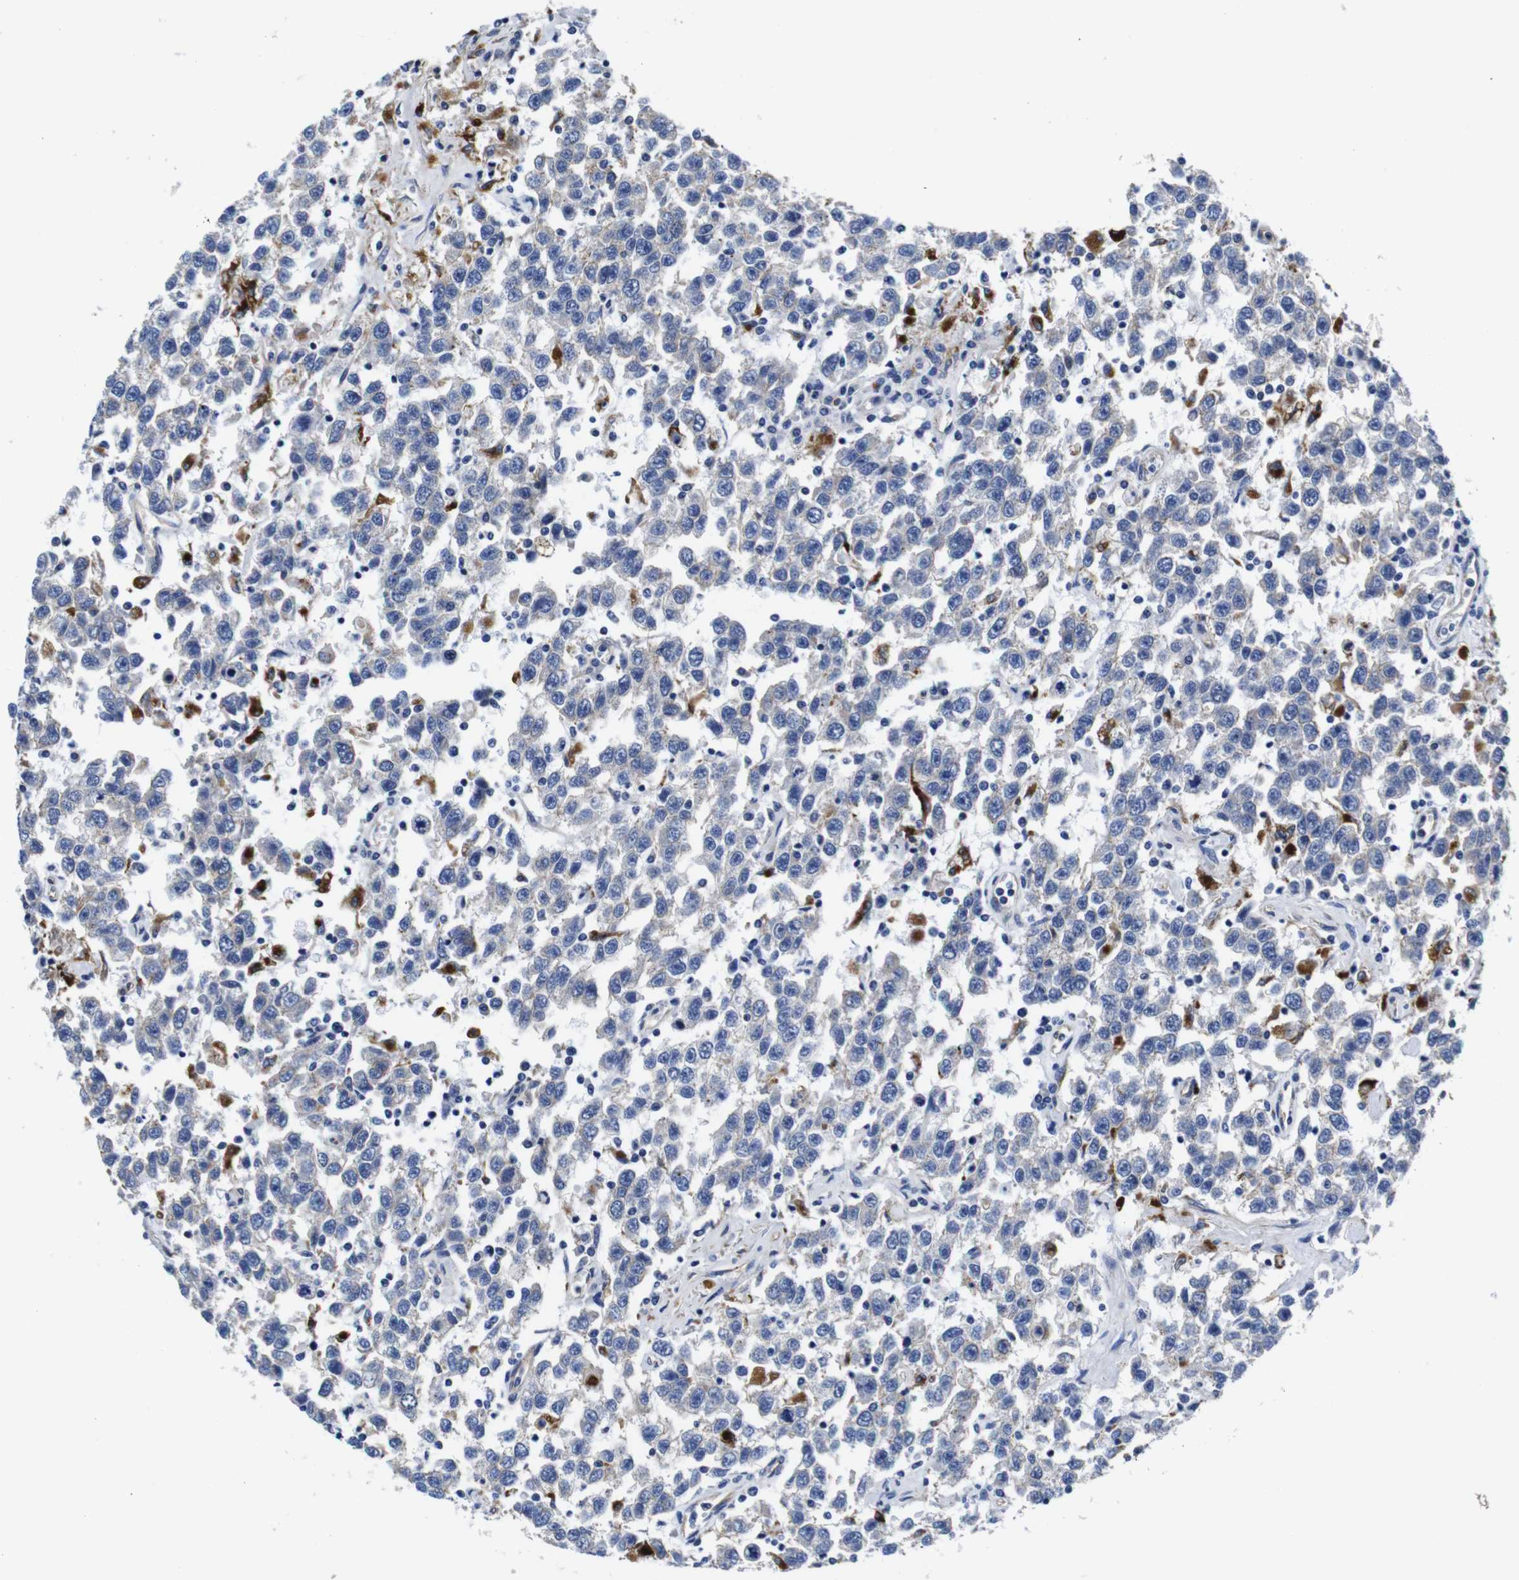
{"staining": {"intensity": "negative", "quantity": "none", "location": "none"}, "tissue": "testis cancer", "cell_type": "Tumor cells", "image_type": "cancer", "snomed": [{"axis": "morphology", "description": "Seminoma, NOS"}, {"axis": "topography", "description": "Testis"}], "caption": "Tumor cells show no significant expression in testis cancer.", "gene": "GIMAP2", "patient": {"sex": "male", "age": 41}}